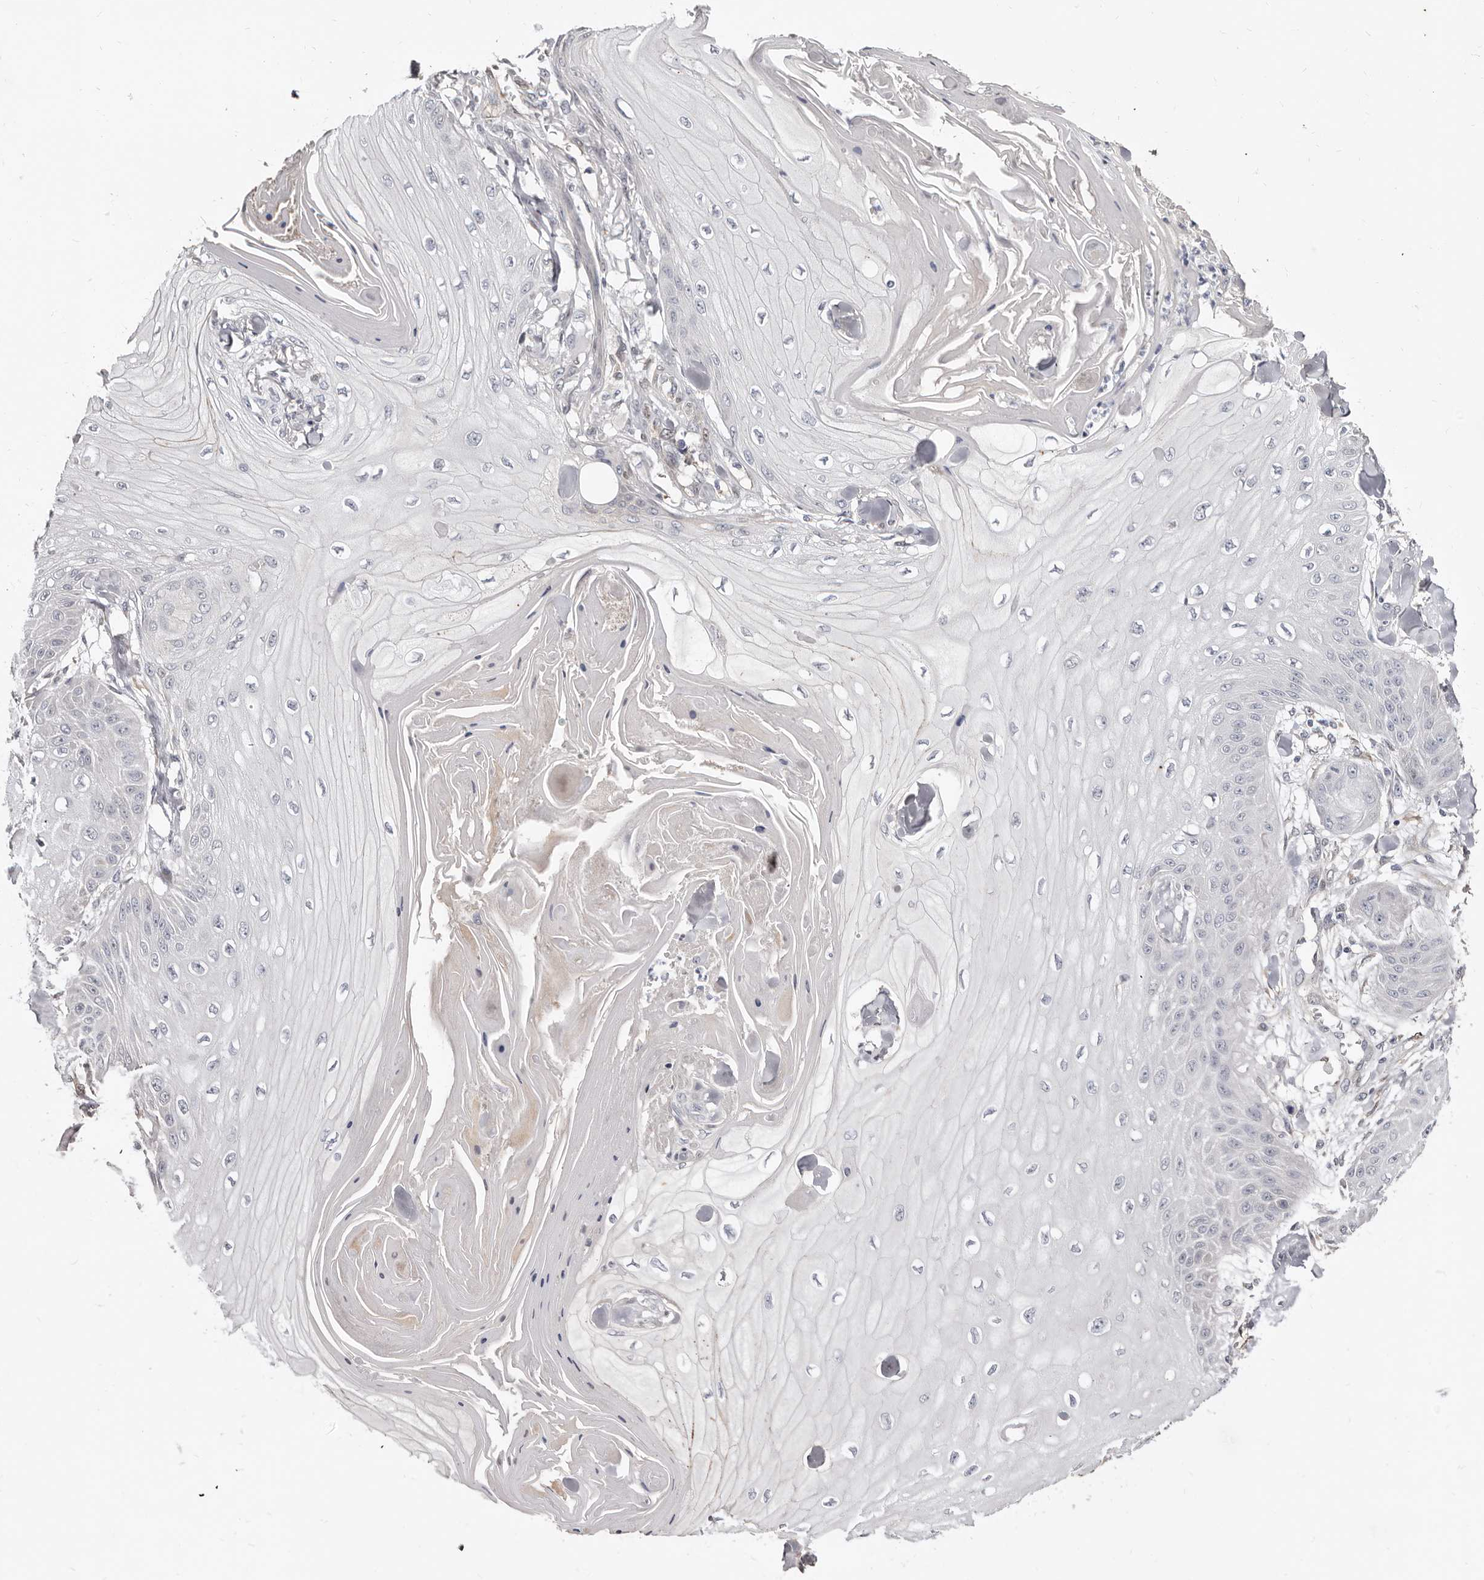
{"staining": {"intensity": "negative", "quantity": "none", "location": "none"}, "tissue": "skin cancer", "cell_type": "Tumor cells", "image_type": "cancer", "snomed": [{"axis": "morphology", "description": "Squamous cell carcinoma, NOS"}, {"axis": "topography", "description": "Skin"}], "caption": "Immunohistochemistry image of neoplastic tissue: skin squamous cell carcinoma stained with DAB (3,3'-diaminobenzidine) reveals no significant protein positivity in tumor cells. (DAB (3,3'-diaminobenzidine) immunohistochemistry (IHC) with hematoxylin counter stain).", "gene": "KHDRBS2", "patient": {"sex": "male", "age": 74}}